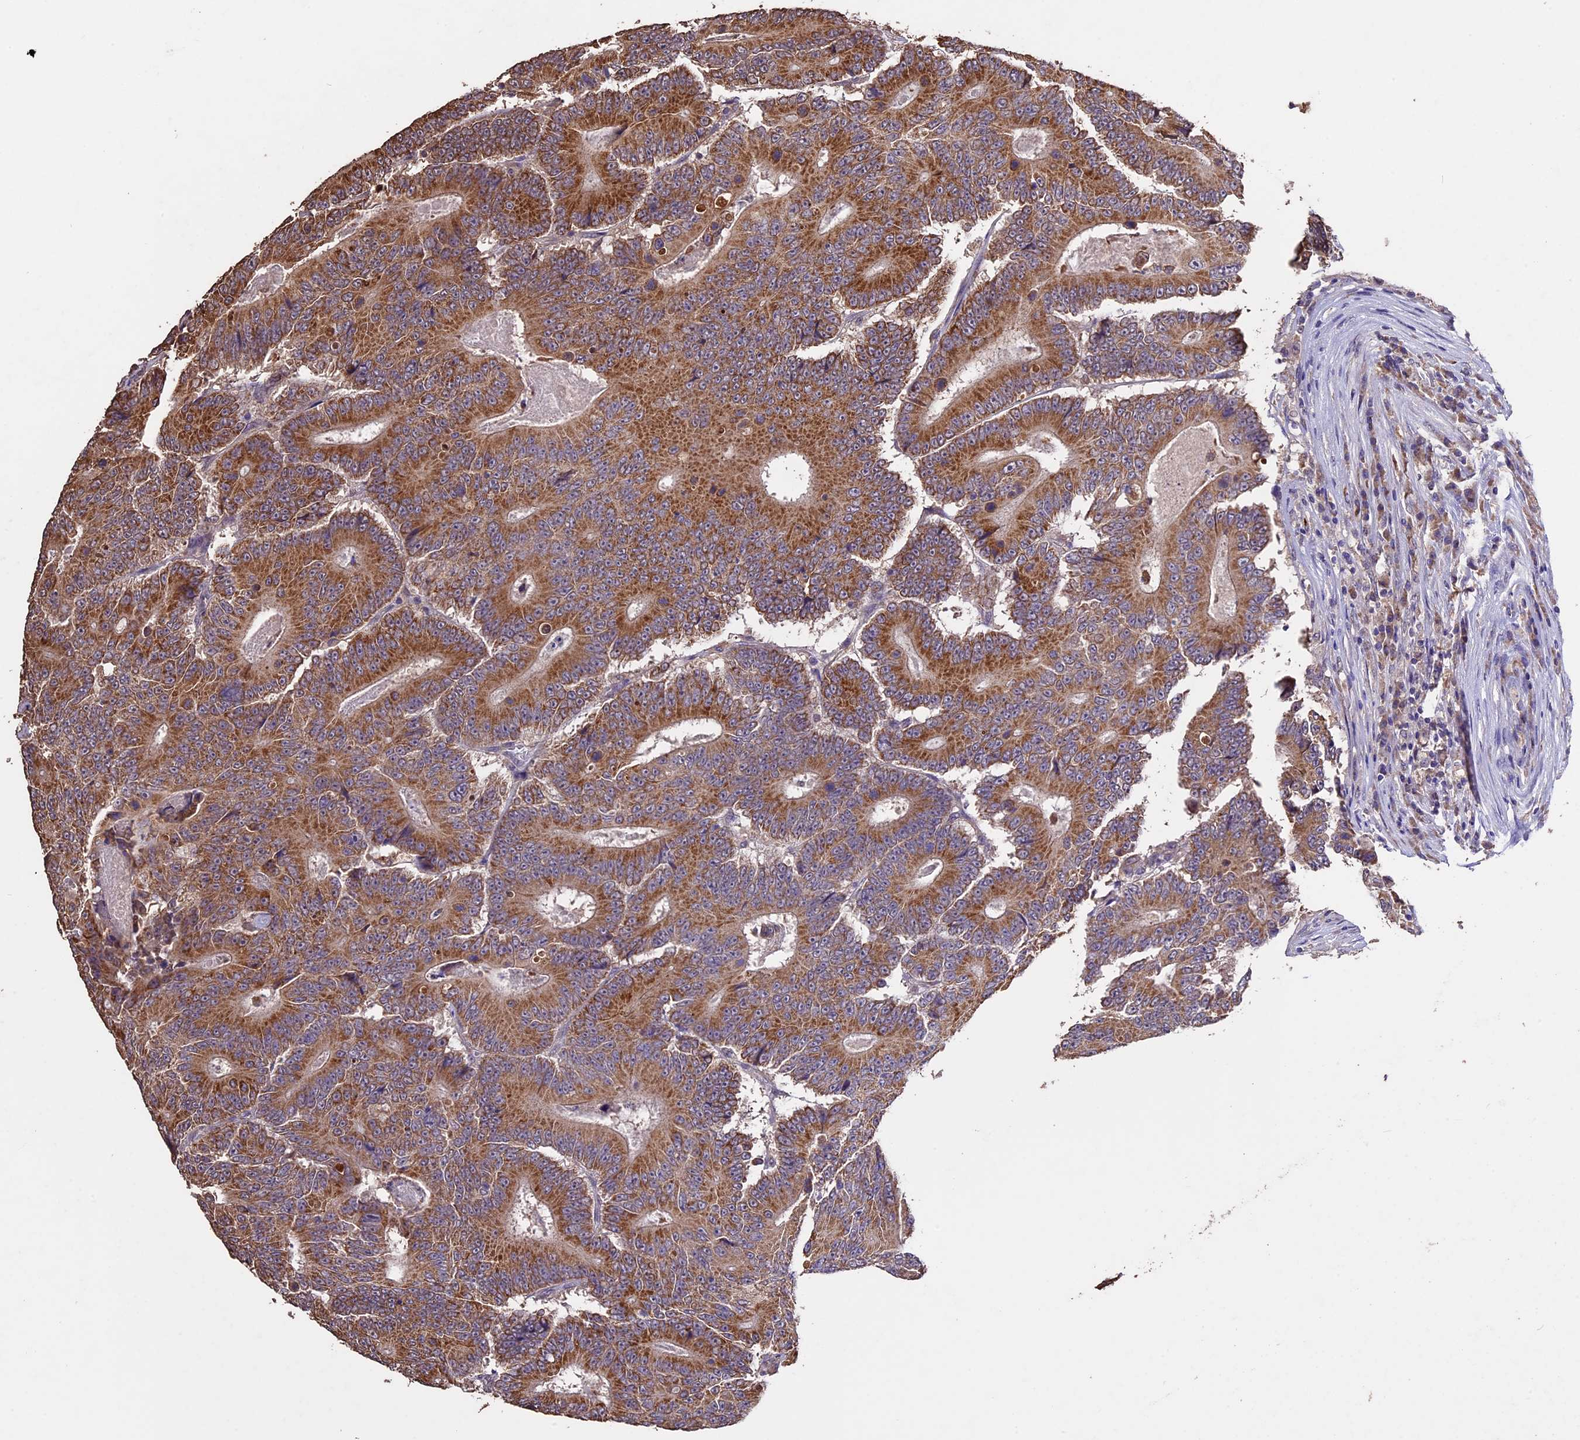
{"staining": {"intensity": "moderate", "quantity": ">75%", "location": "cytoplasmic/membranous"}, "tissue": "colorectal cancer", "cell_type": "Tumor cells", "image_type": "cancer", "snomed": [{"axis": "morphology", "description": "Adenocarcinoma, NOS"}, {"axis": "topography", "description": "Colon"}], "caption": "A brown stain labels moderate cytoplasmic/membranous positivity of a protein in human adenocarcinoma (colorectal) tumor cells. (IHC, brightfield microscopy, high magnification).", "gene": "DIS3L", "patient": {"sex": "male", "age": 83}}